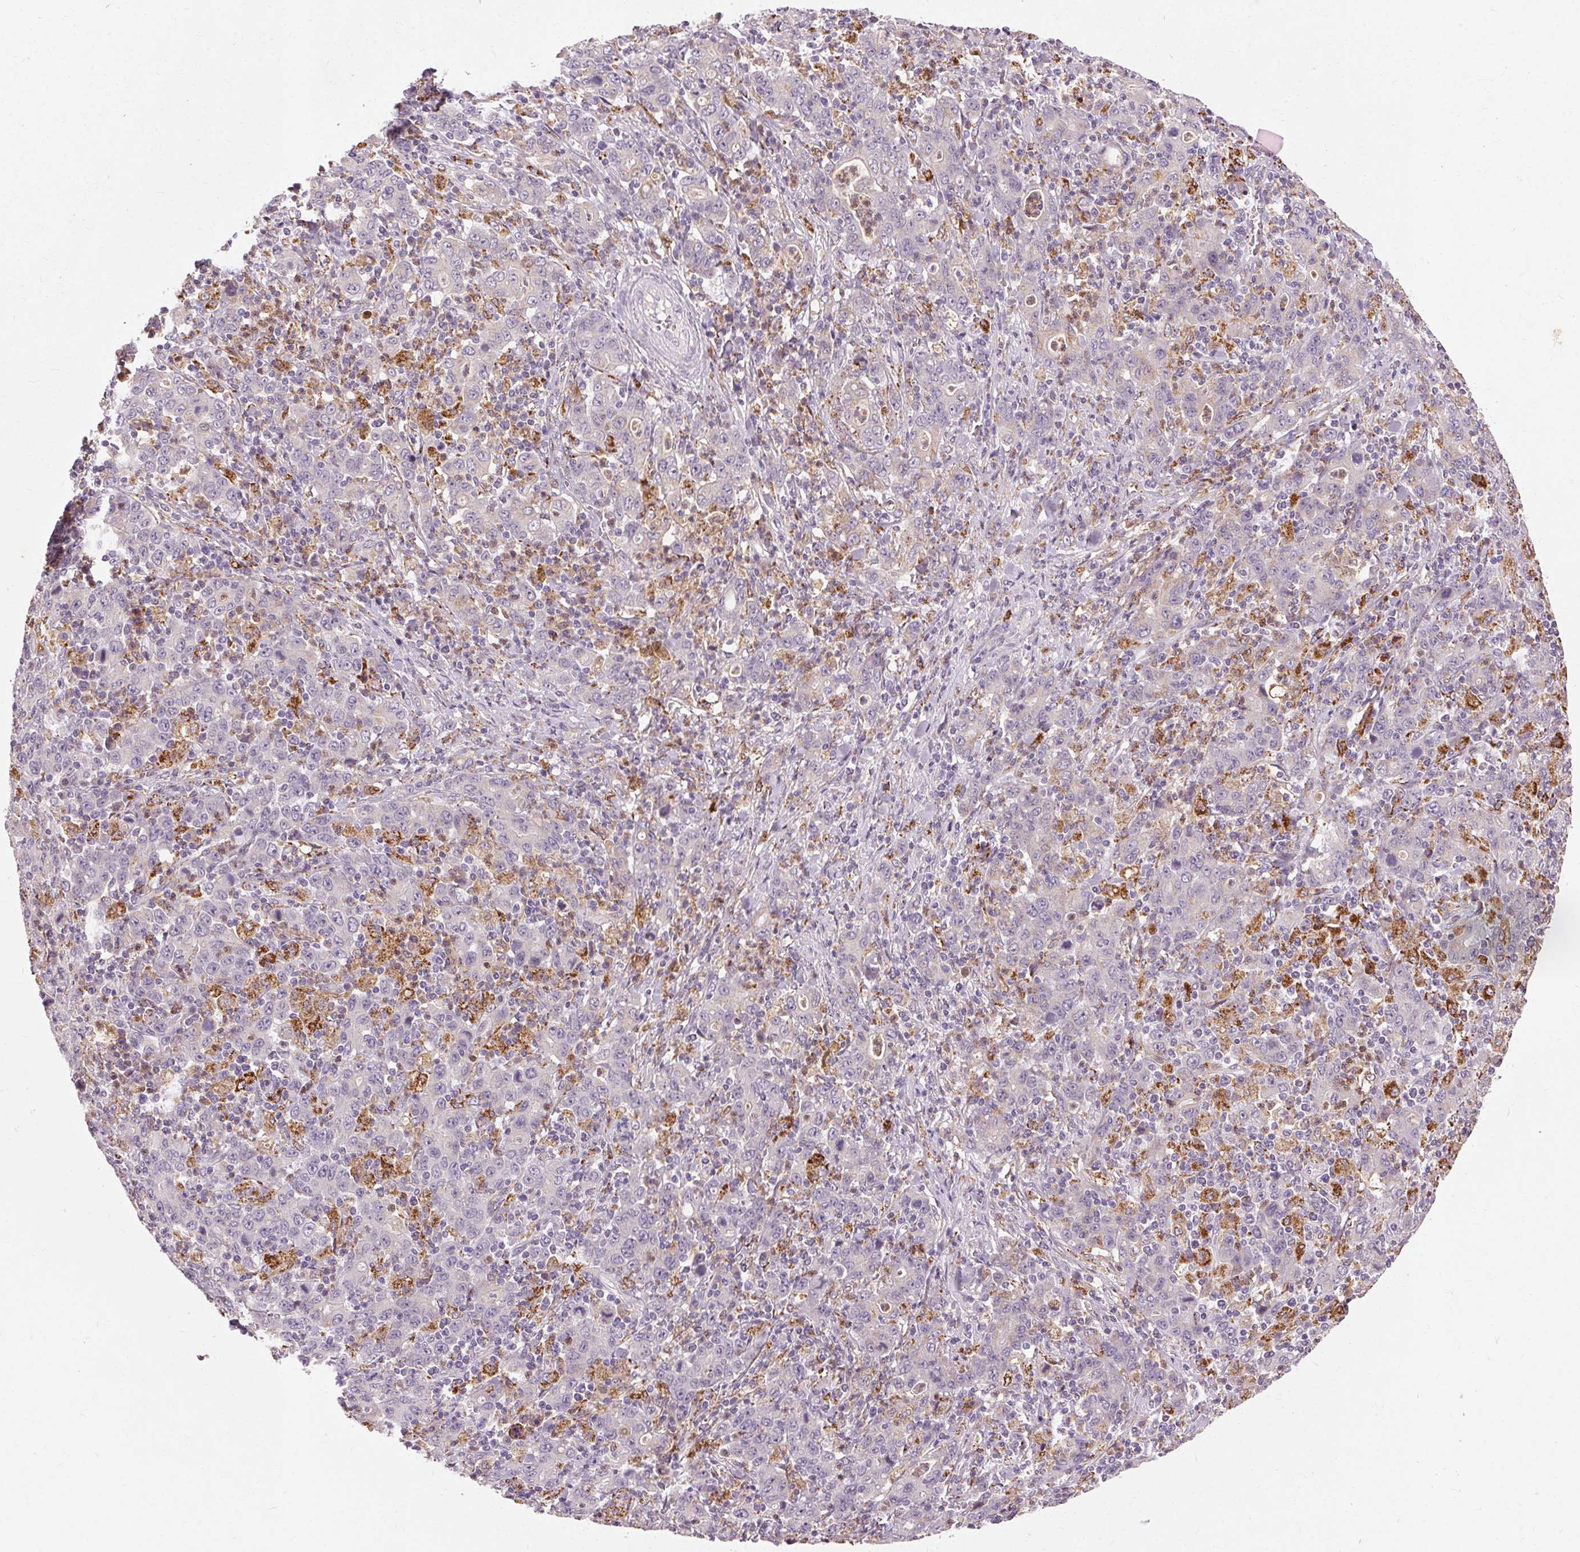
{"staining": {"intensity": "weak", "quantity": "<25%", "location": "cytoplasmic/membranous"}, "tissue": "stomach cancer", "cell_type": "Tumor cells", "image_type": "cancer", "snomed": [{"axis": "morphology", "description": "Adenocarcinoma, NOS"}, {"axis": "topography", "description": "Stomach, upper"}], "caption": "IHC micrograph of human stomach cancer stained for a protein (brown), which displays no positivity in tumor cells.", "gene": "REP15", "patient": {"sex": "male", "age": 69}}